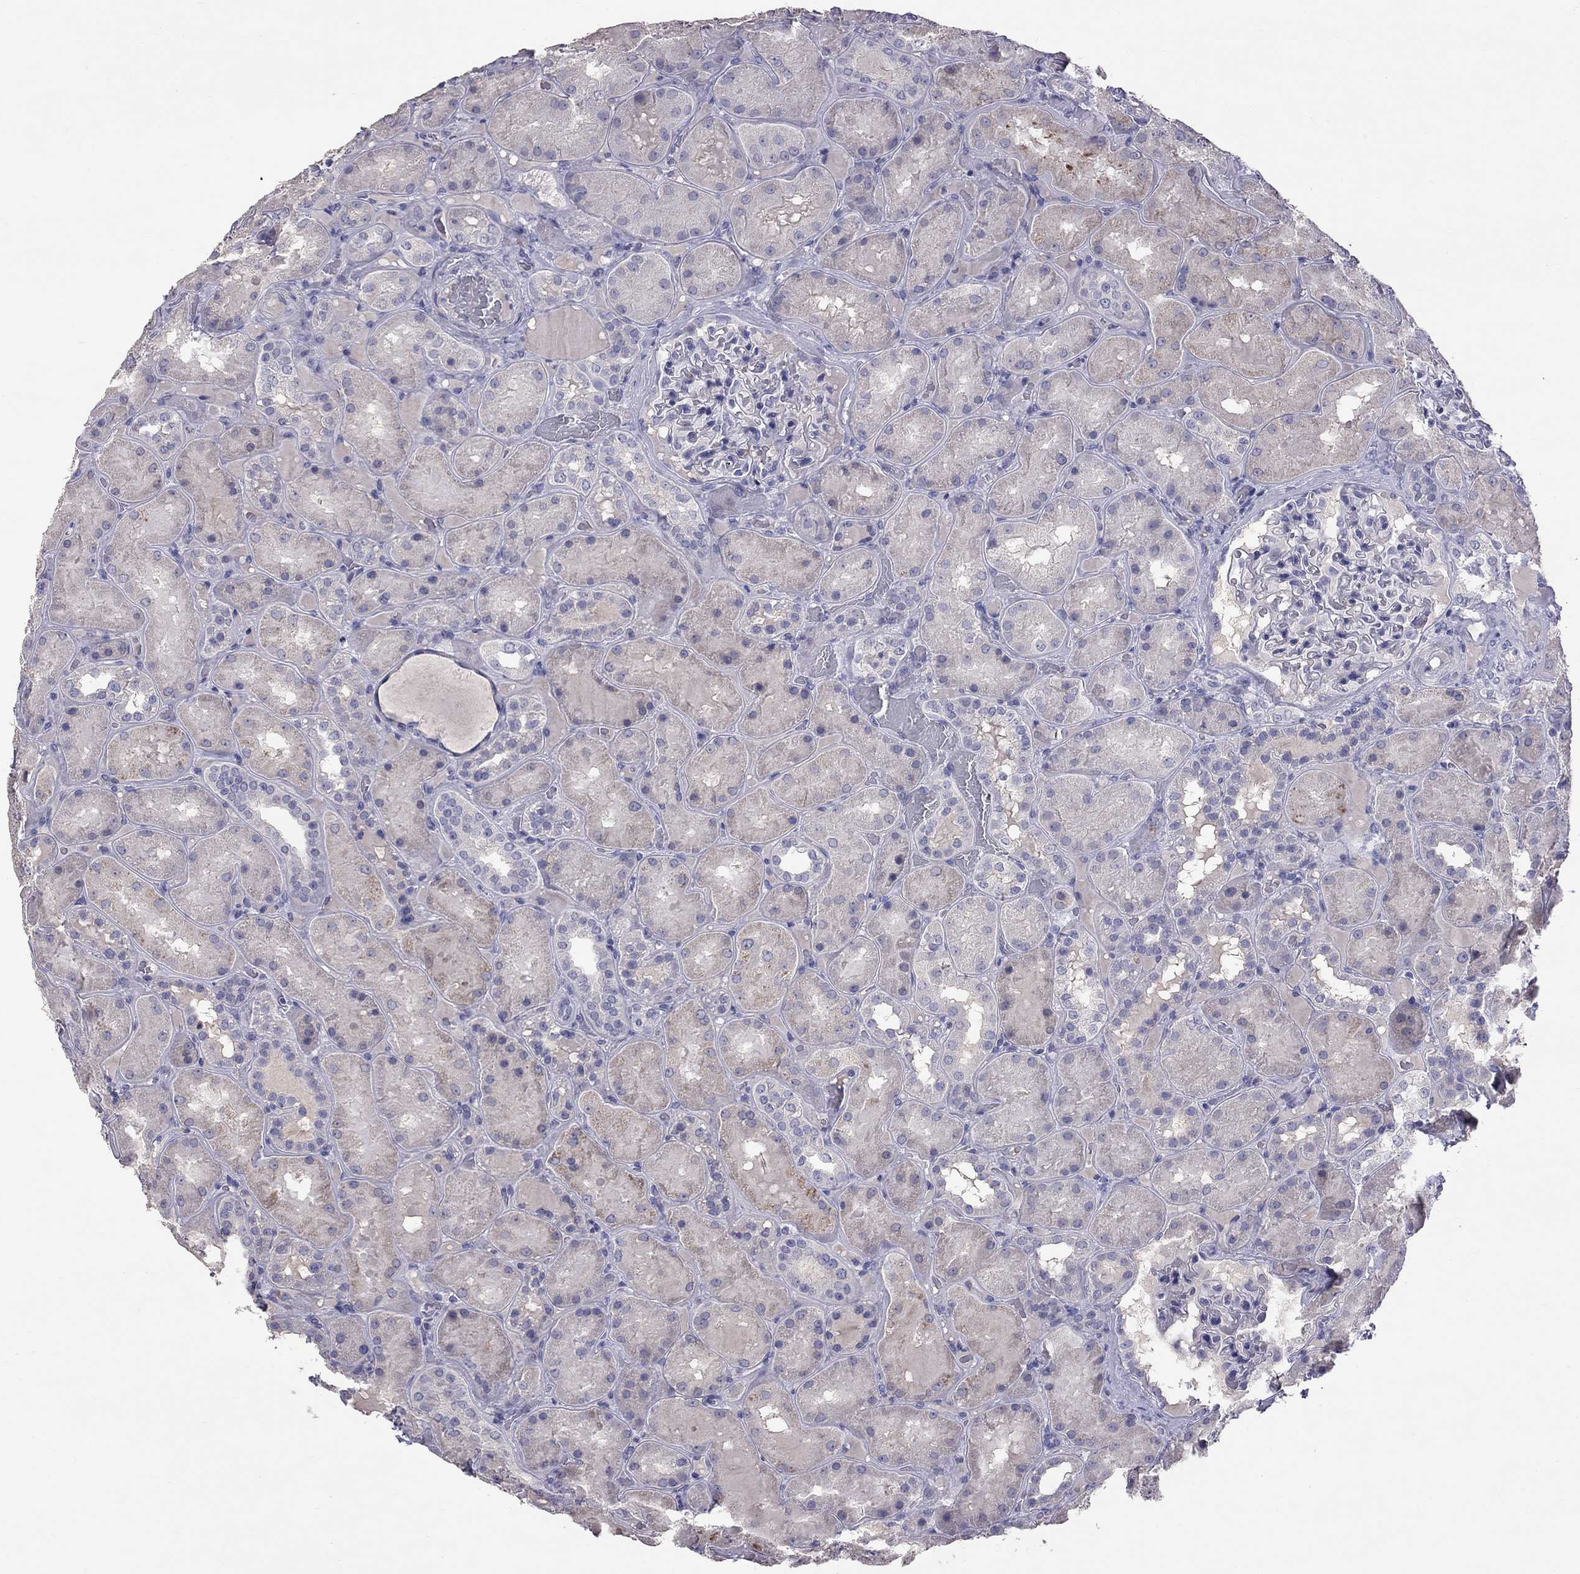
{"staining": {"intensity": "negative", "quantity": "none", "location": "none"}, "tissue": "kidney", "cell_type": "Cells in glomeruli", "image_type": "normal", "snomed": [{"axis": "morphology", "description": "Normal tissue, NOS"}, {"axis": "topography", "description": "Kidney"}], "caption": "Human kidney stained for a protein using immunohistochemistry (IHC) exhibits no staining in cells in glomeruli.", "gene": "CFAP91", "patient": {"sex": "male", "age": 73}}